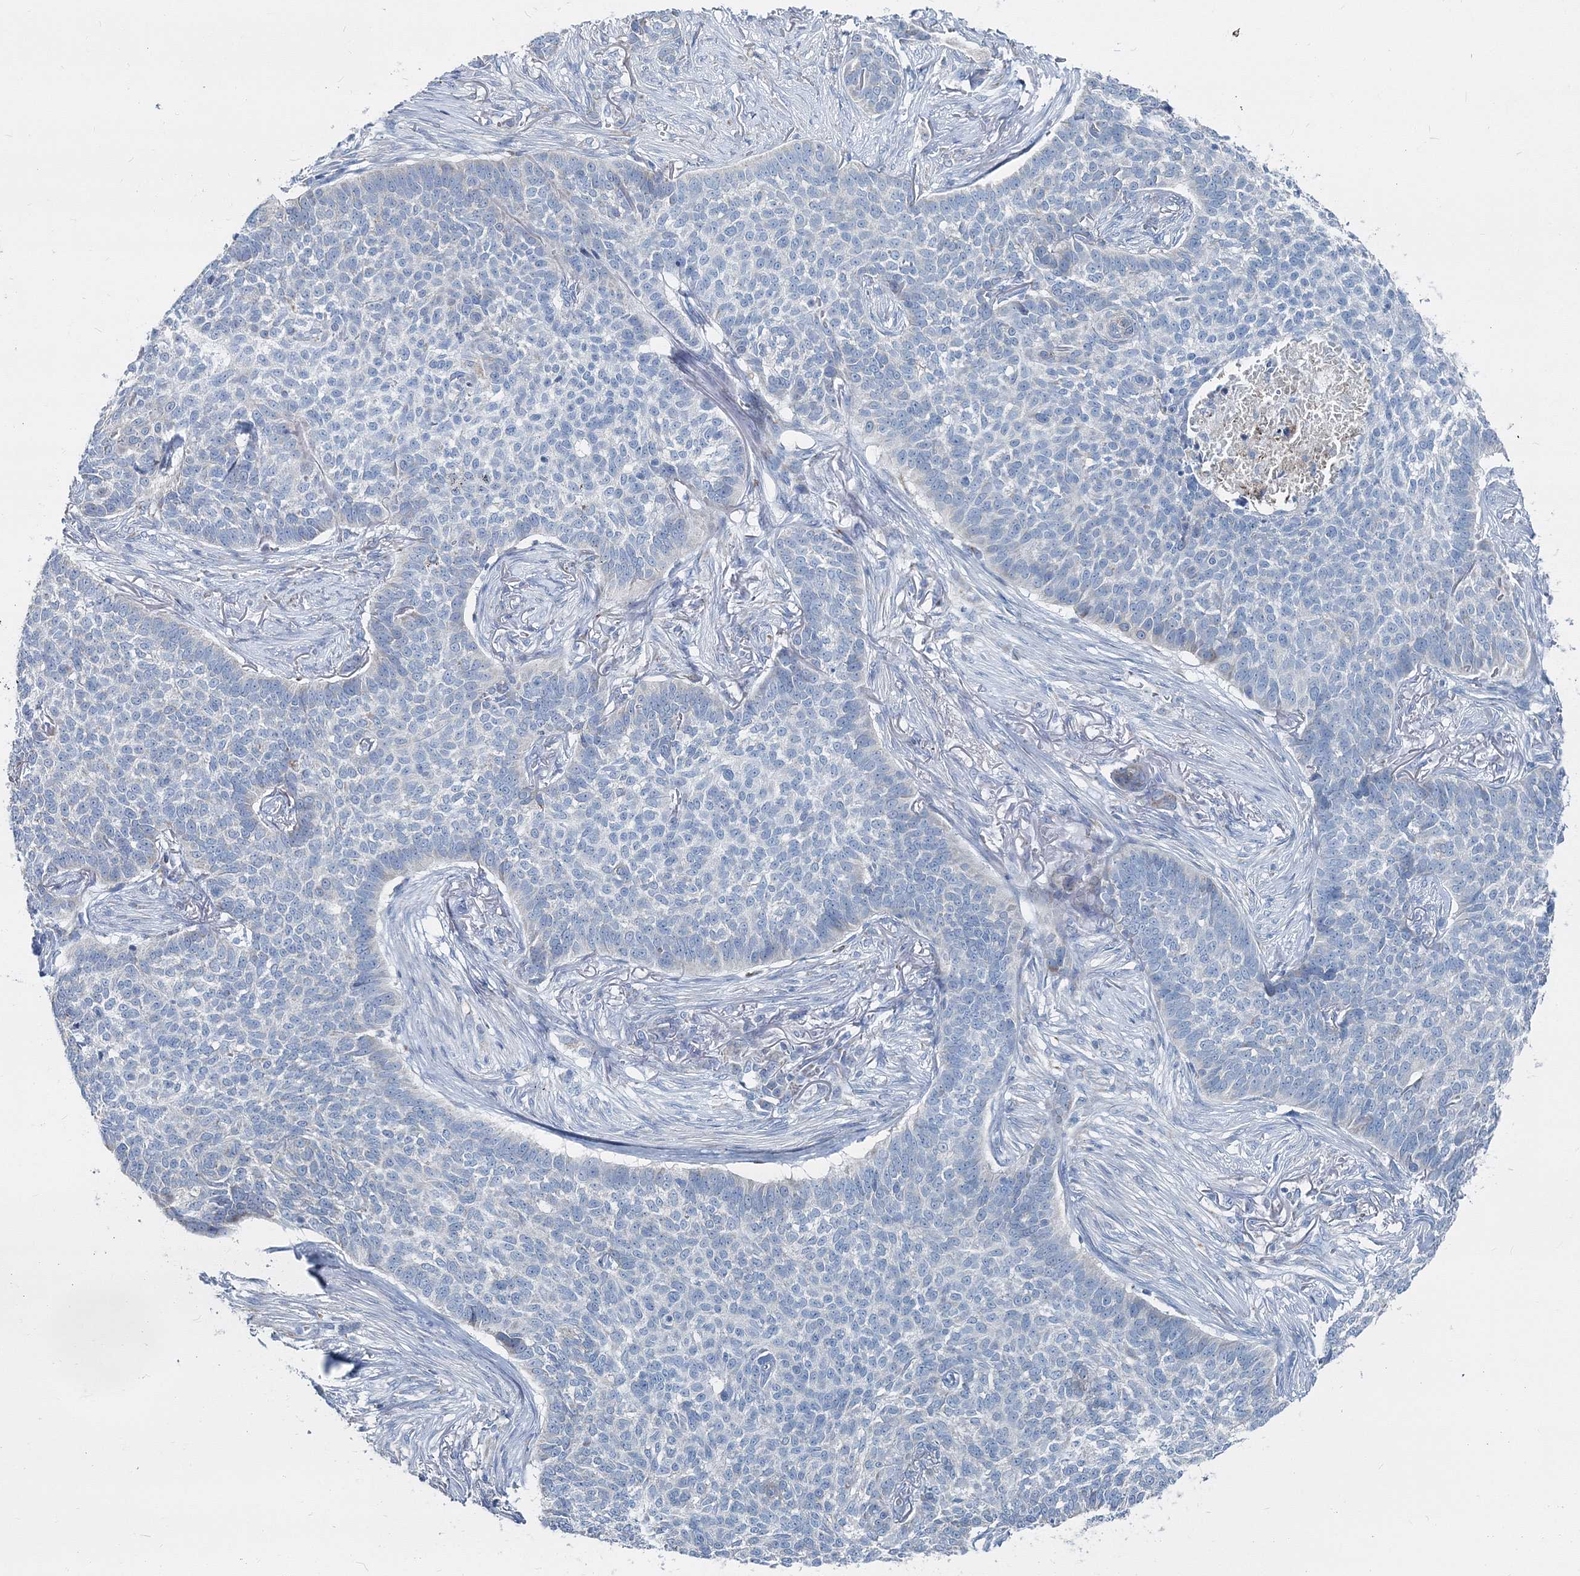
{"staining": {"intensity": "negative", "quantity": "none", "location": "none"}, "tissue": "skin cancer", "cell_type": "Tumor cells", "image_type": "cancer", "snomed": [{"axis": "morphology", "description": "Basal cell carcinoma"}, {"axis": "topography", "description": "Skin"}], "caption": "Tumor cells show no significant staining in skin basal cell carcinoma.", "gene": "GABARAPL2", "patient": {"sex": "male", "age": 85}}